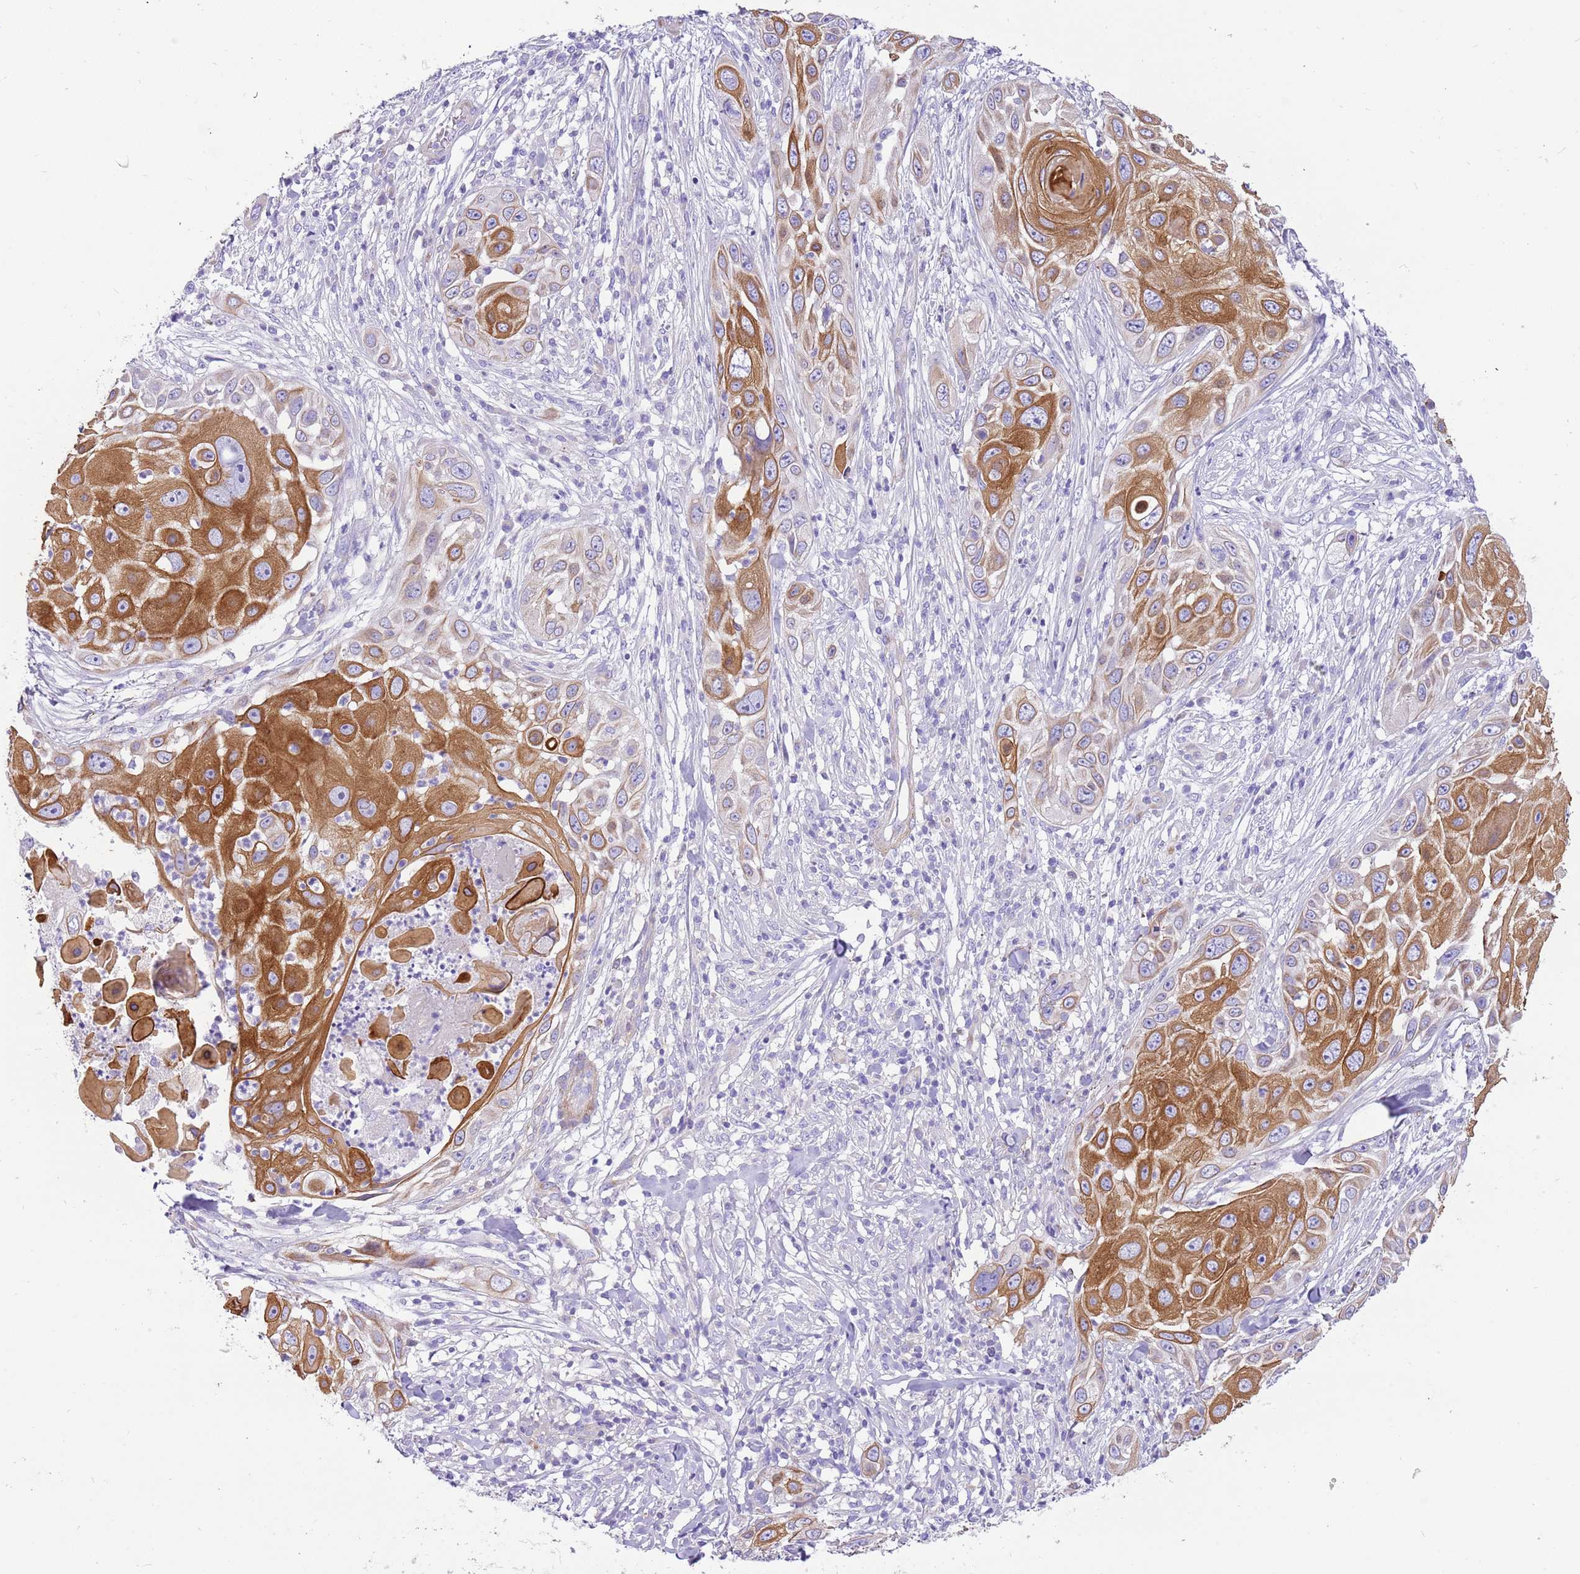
{"staining": {"intensity": "strong", "quantity": "25%-75%", "location": "cytoplasmic/membranous"}, "tissue": "skin cancer", "cell_type": "Tumor cells", "image_type": "cancer", "snomed": [{"axis": "morphology", "description": "Squamous cell carcinoma, NOS"}, {"axis": "topography", "description": "Skin"}], "caption": "Immunohistochemistry of skin cancer demonstrates high levels of strong cytoplasmic/membranous expression in approximately 25%-75% of tumor cells. (DAB (3,3'-diaminobenzidine) IHC, brown staining for protein, blue staining for nuclei).", "gene": "SERINC3", "patient": {"sex": "female", "age": 44}}